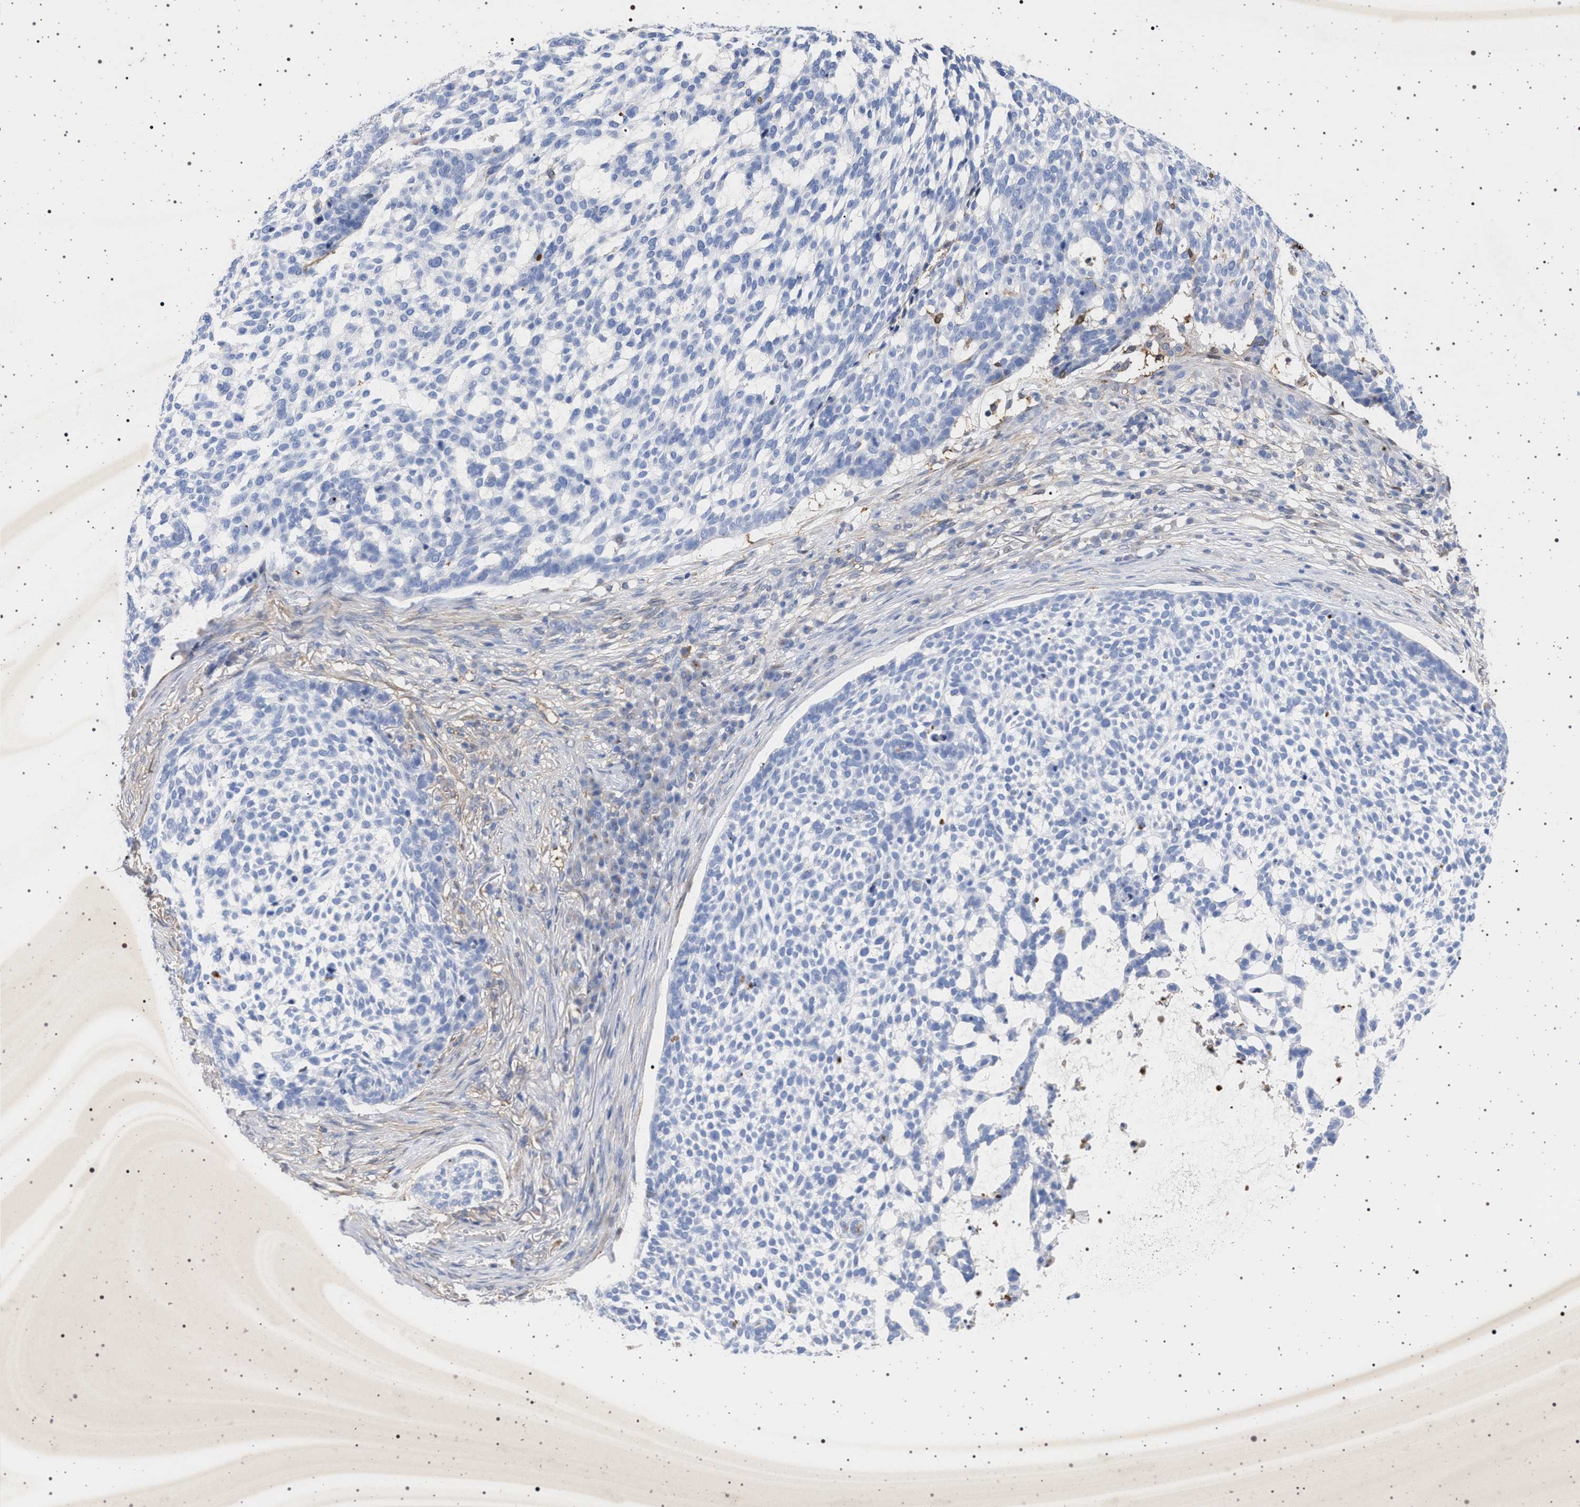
{"staining": {"intensity": "negative", "quantity": "none", "location": "none"}, "tissue": "skin cancer", "cell_type": "Tumor cells", "image_type": "cancer", "snomed": [{"axis": "morphology", "description": "Basal cell carcinoma"}, {"axis": "topography", "description": "Skin"}], "caption": "Immunohistochemical staining of human skin cancer (basal cell carcinoma) displays no significant staining in tumor cells.", "gene": "PLG", "patient": {"sex": "female", "age": 64}}